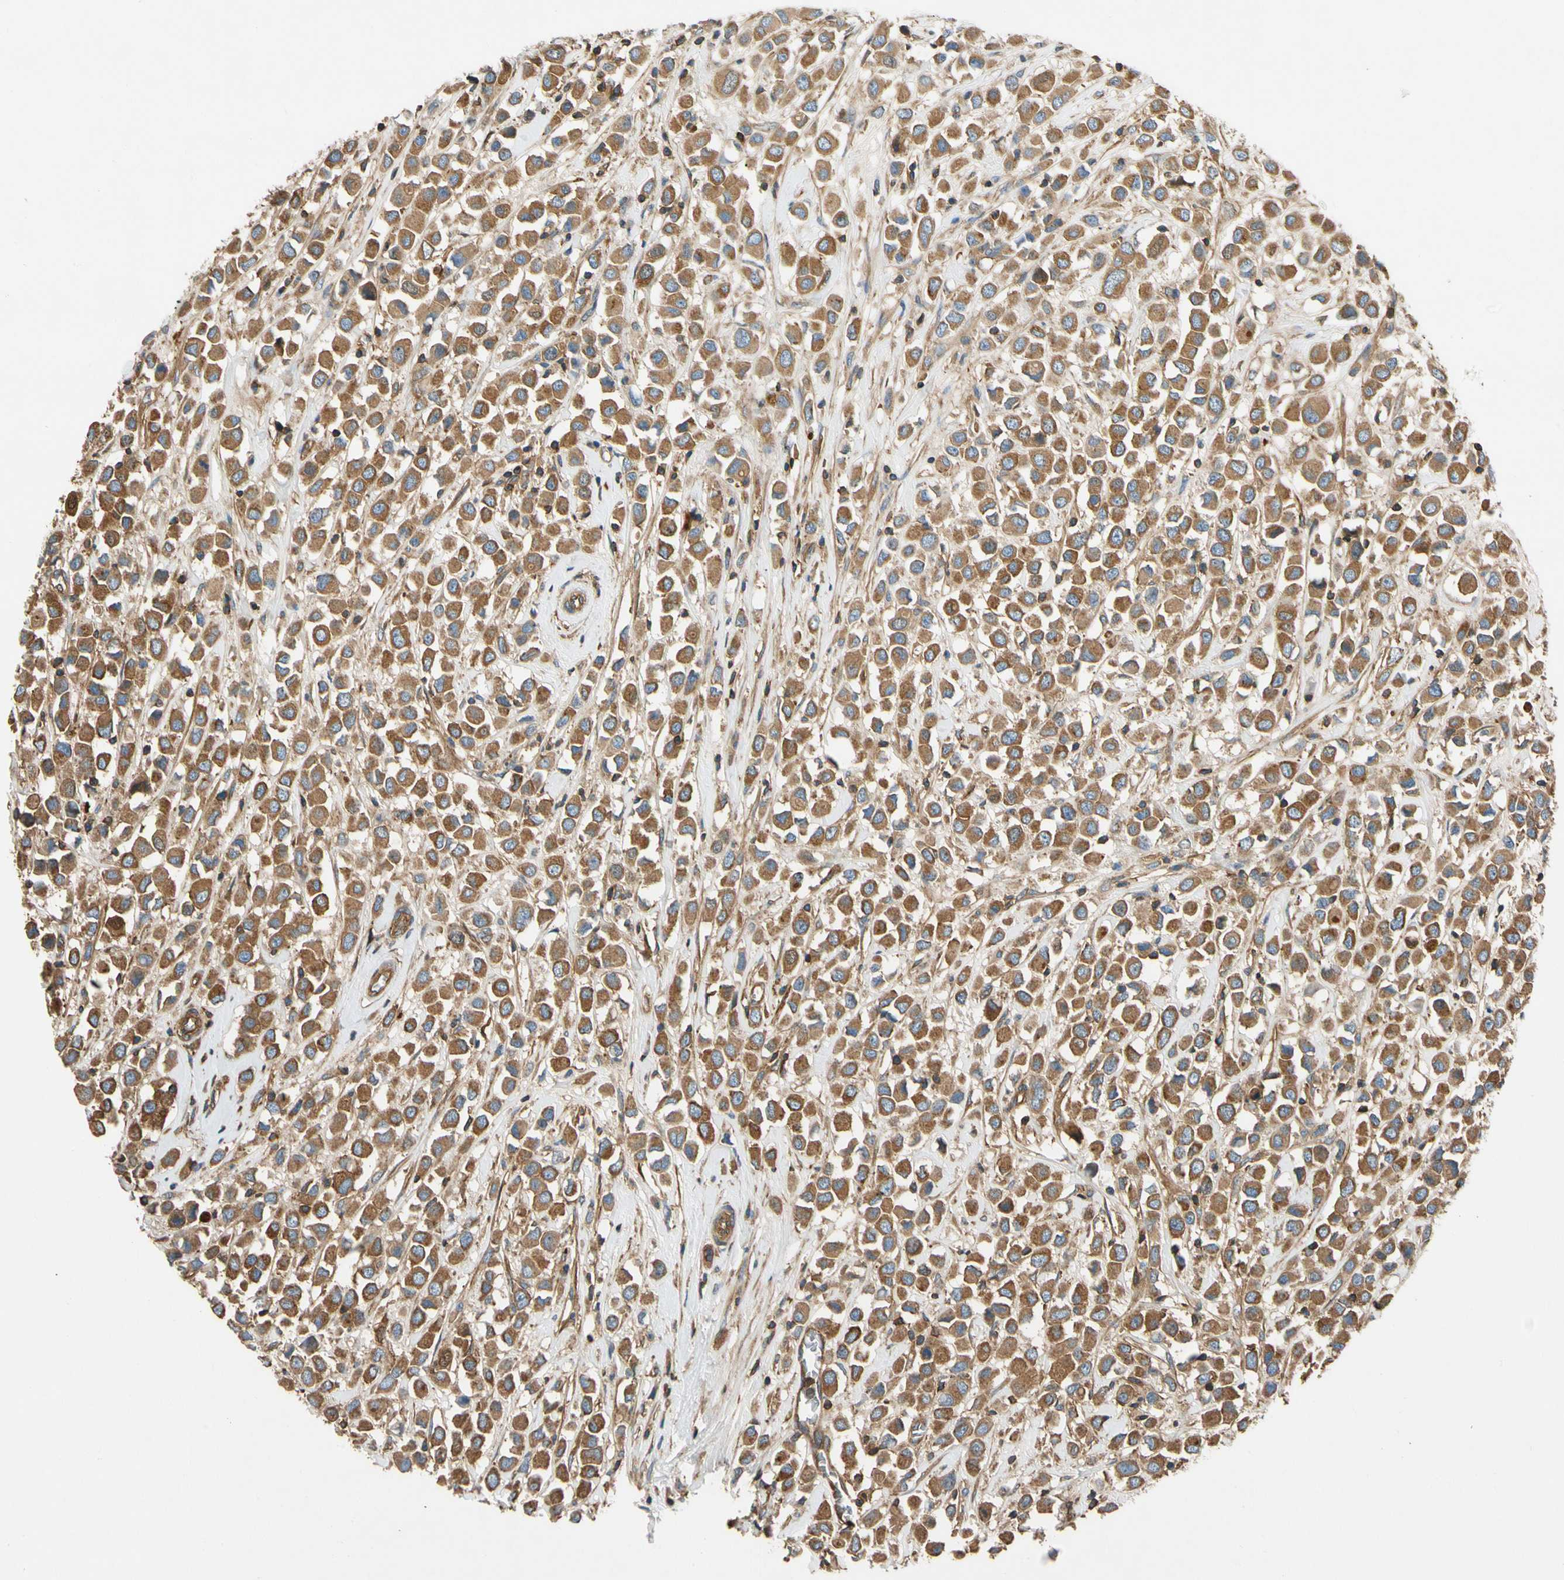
{"staining": {"intensity": "strong", "quantity": ">75%", "location": "cytoplasmic/membranous"}, "tissue": "breast cancer", "cell_type": "Tumor cells", "image_type": "cancer", "snomed": [{"axis": "morphology", "description": "Duct carcinoma"}, {"axis": "topography", "description": "Breast"}], "caption": "Strong cytoplasmic/membranous protein staining is seen in approximately >75% of tumor cells in infiltrating ductal carcinoma (breast).", "gene": "TCP11L1", "patient": {"sex": "female", "age": 61}}